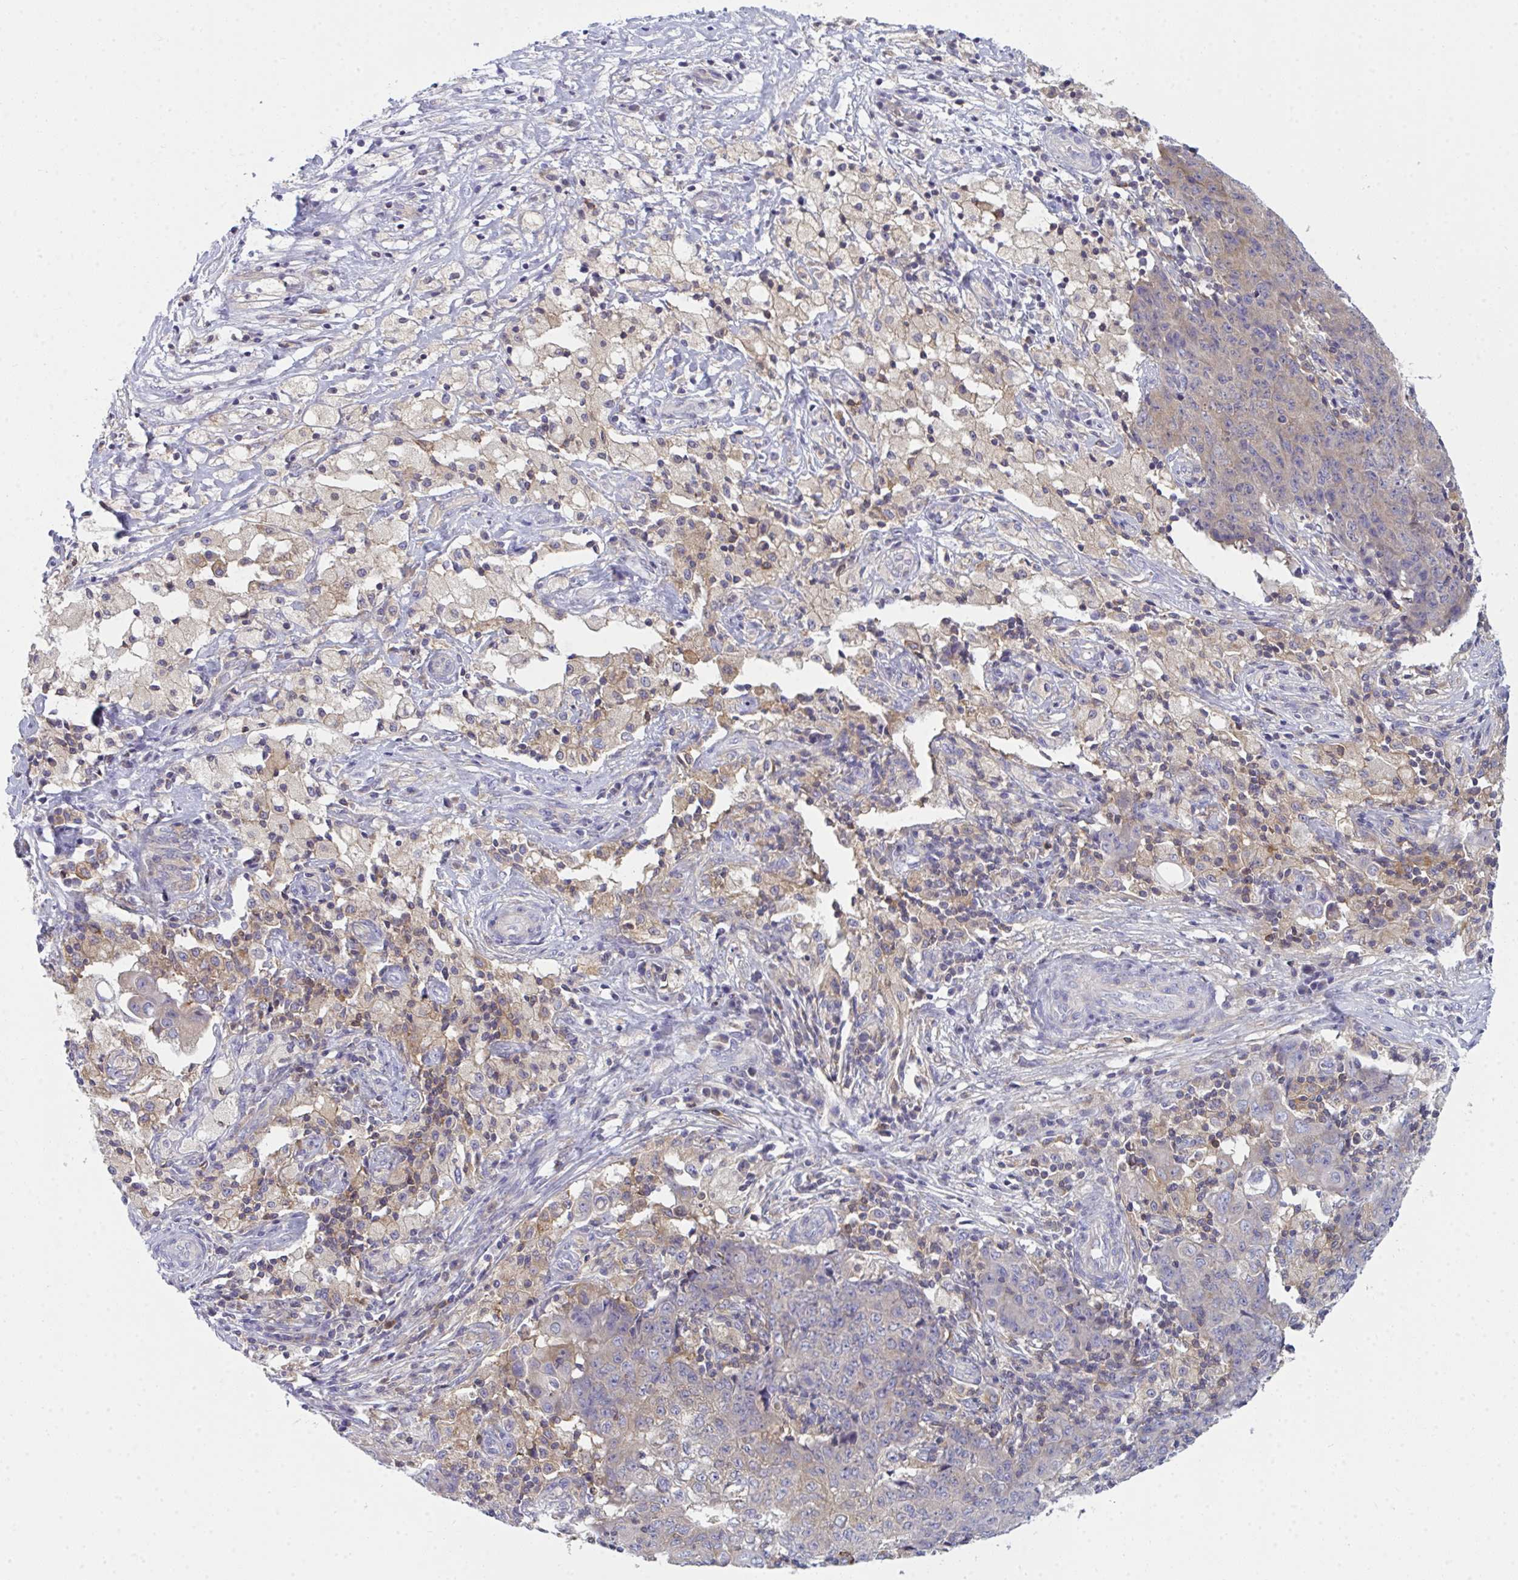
{"staining": {"intensity": "weak", "quantity": "<25%", "location": "cytoplasmic/membranous"}, "tissue": "ovarian cancer", "cell_type": "Tumor cells", "image_type": "cancer", "snomed": [{"axis": "morphology", "description": "Carcinoma, endometroid"}, {"axis": "topography", "description": "Ovary"}], "caption": "An immunohistochemistry image of endometroid carcinoma (ovarian) is shown. There is no staining in tumor cells of endometroid carcinoma (ovarian).", "gene": "SLC30A6", "patient": {"sex": "female", "age": 42}}